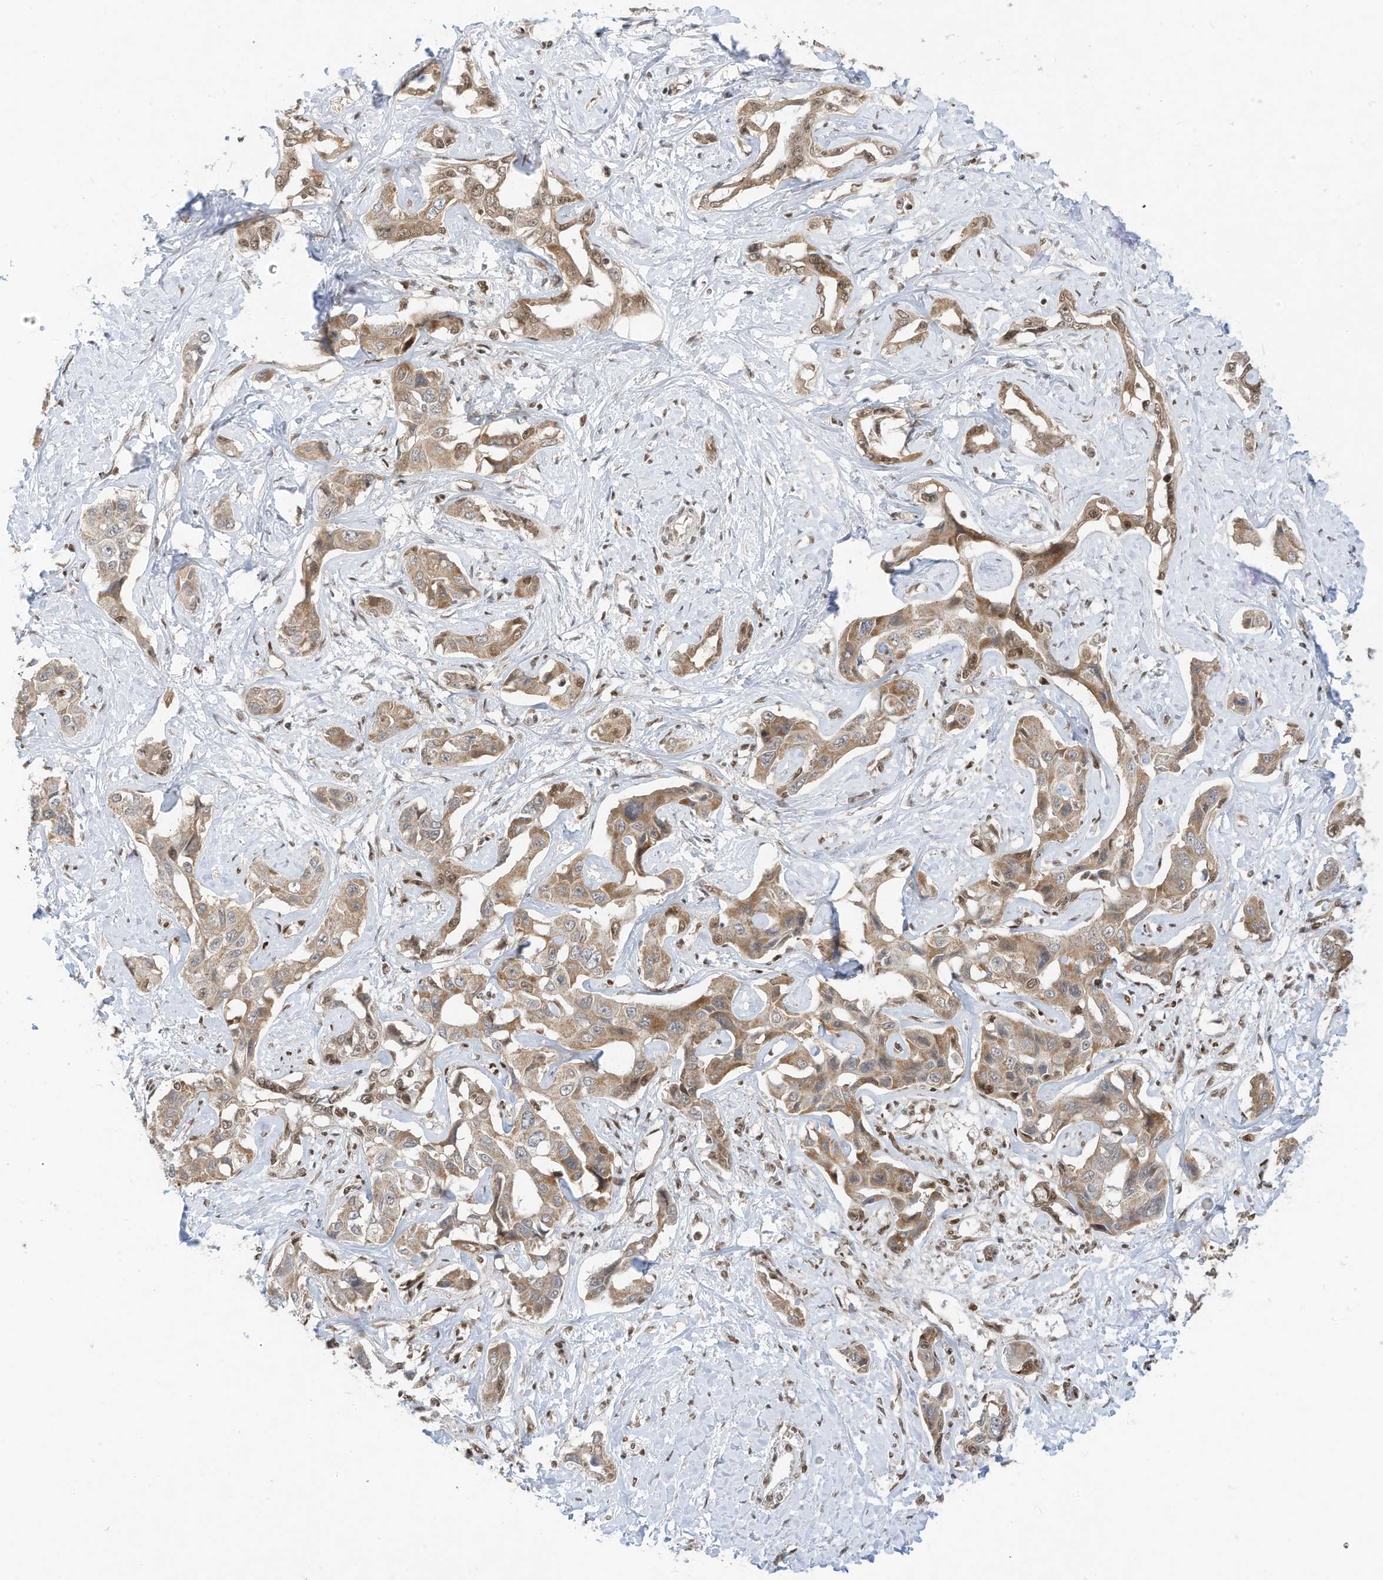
{"staining": {"intensity": "moderate", "quantity": "25%-75%", "location": "cytoplasmic/membranous"}, "tissue": "liver cancer", "cell_type": "Tumor cells", "image_type": "cancer", "snomed": [{"axis": "morphology", "description": "Cholangiocarcinoma"}, {"axis": "topography", "description": "Liver"}], "caption": "Protein analysis of liver cancer tissue shows moderate cytoplasmic/membranous expression in about 25%-75% of tumor cells.", "gene": "AURKAIP1", "patient": {"sex": "male", "age": 59}}